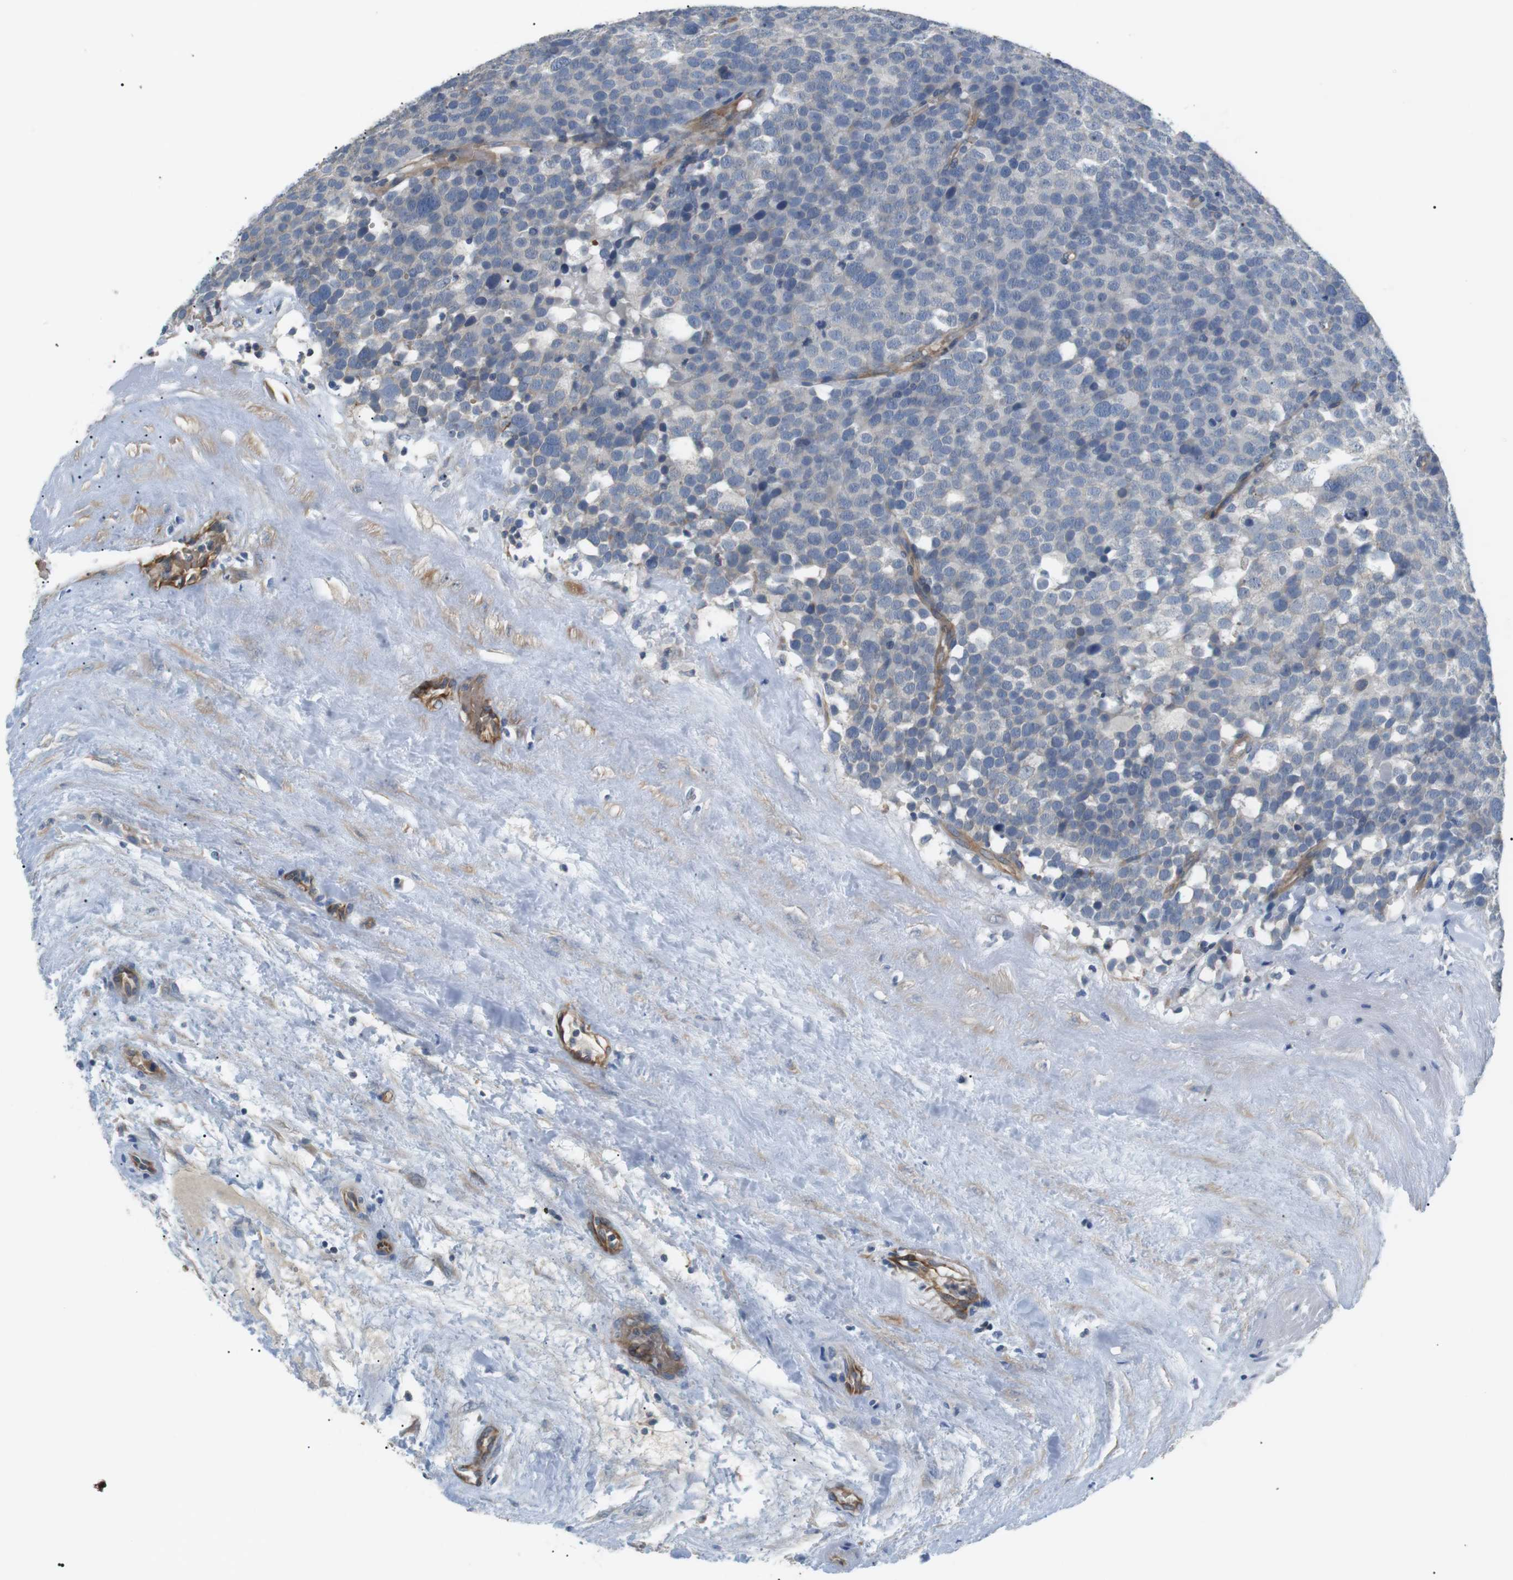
{"staining": {"intensity": "negative", "quantity": "none", "location": "none"}, "tissue": "testis cancer", "cell_type": "Tumor cells", "image_type": "cancer", "snomed": [{"axis": "morphology", "description": "Seminoma, NOS"}, {"axis": "topography", "description": "Testis"}], "caption": "The micrograph reveals no staining of tumor cells in seminoma (testis).", "gene": "ADCY10", "patient": {"sex": "male", "age": 71}}